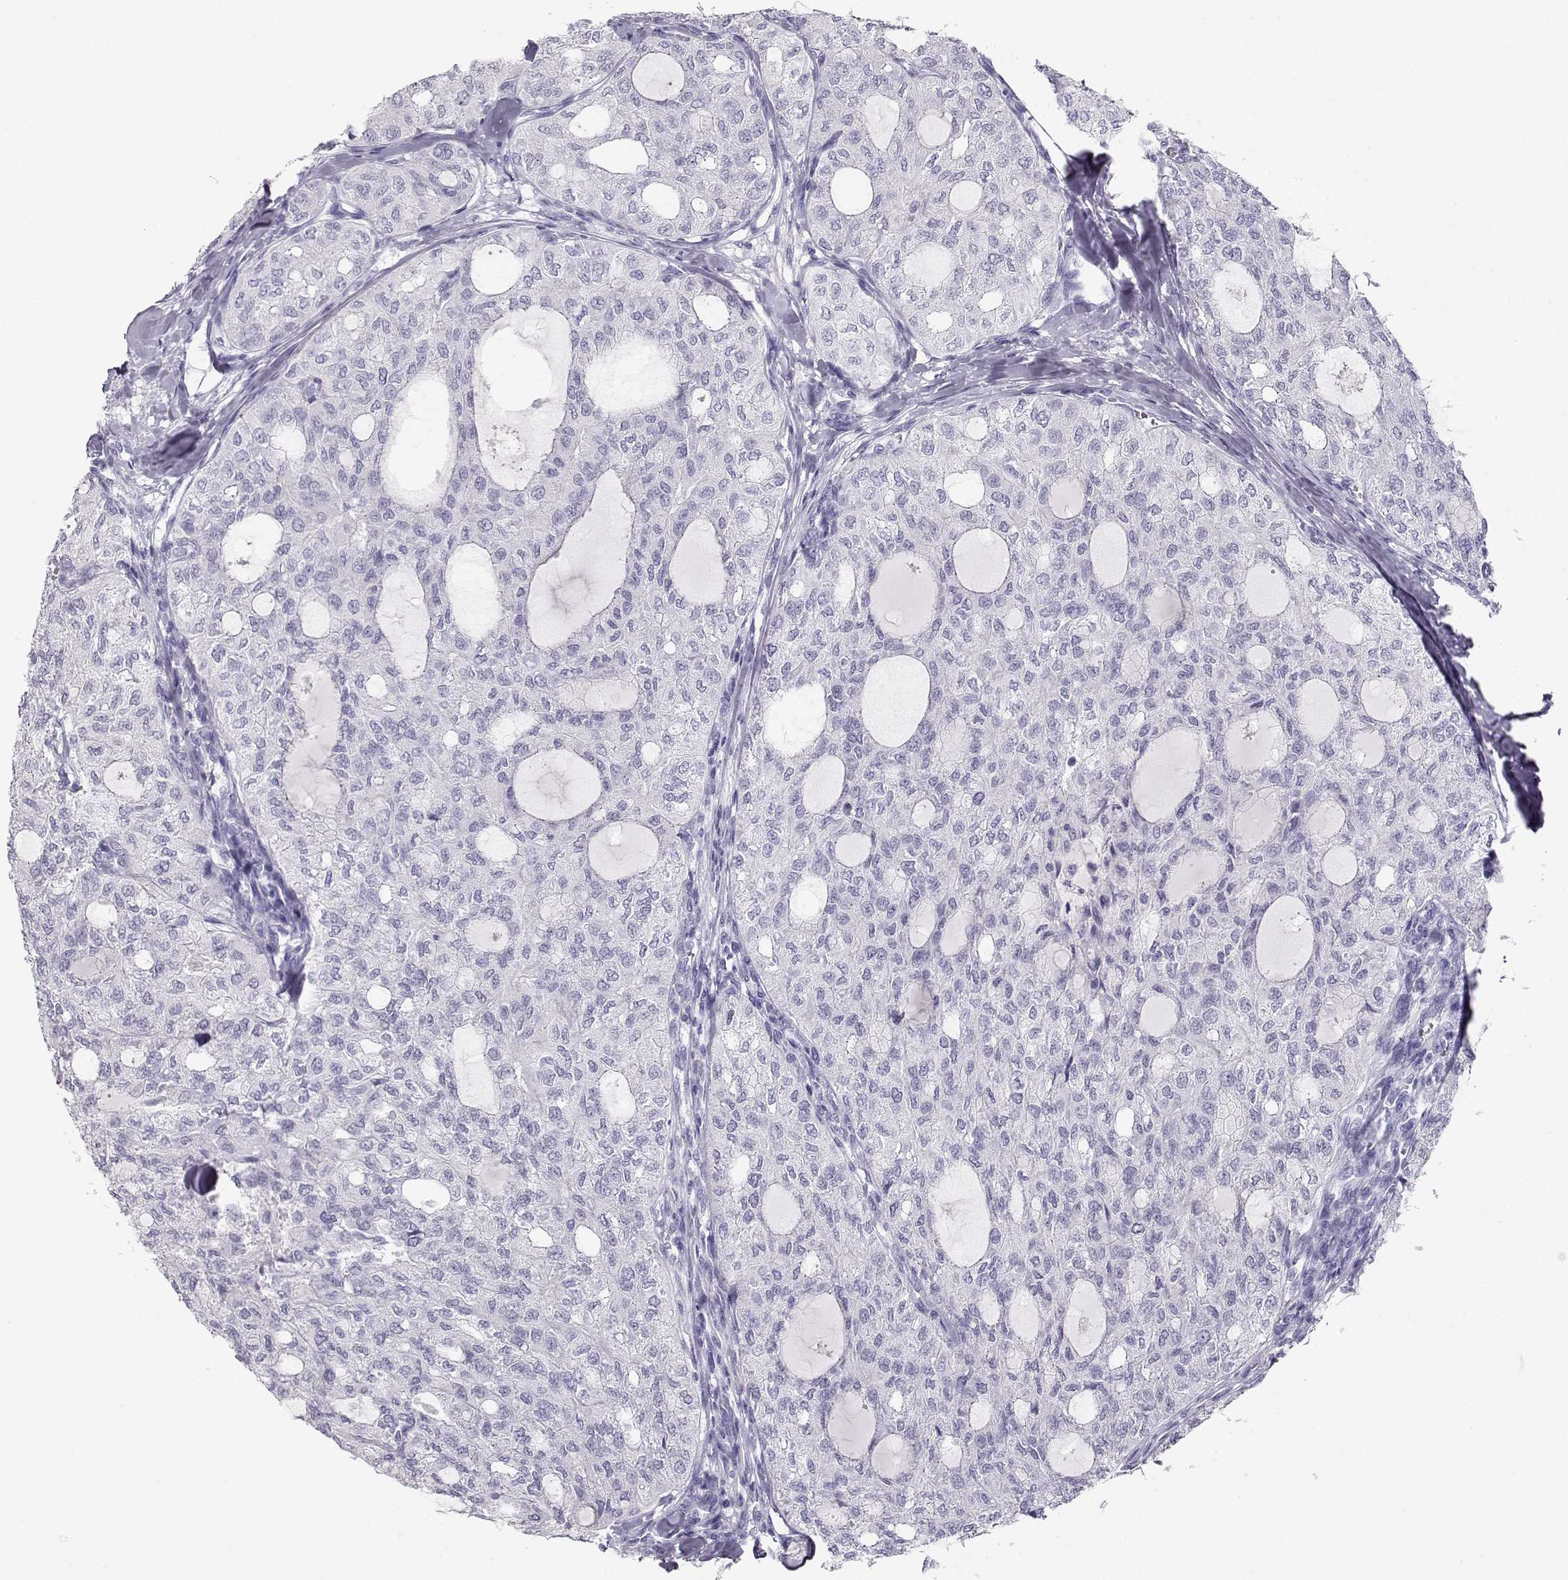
{"staining": {"intensity": "negative", "quantity": "none", "location": "none"}, "tissue": "thyroid cancer", "cell_type": "Tumor cells", "image_type": "cancer", "snomed": [{"axis": "morphology", "description": "Follicular adenoma carcinoma, NOS"}, {"axis": "topography", "description": "Thyroid gland"}], "caption": "There is no significant staining in tumor cells of thyroid cancer.", "gene": "TKTL1", "patient": {"sex": "male", "age": 75}}